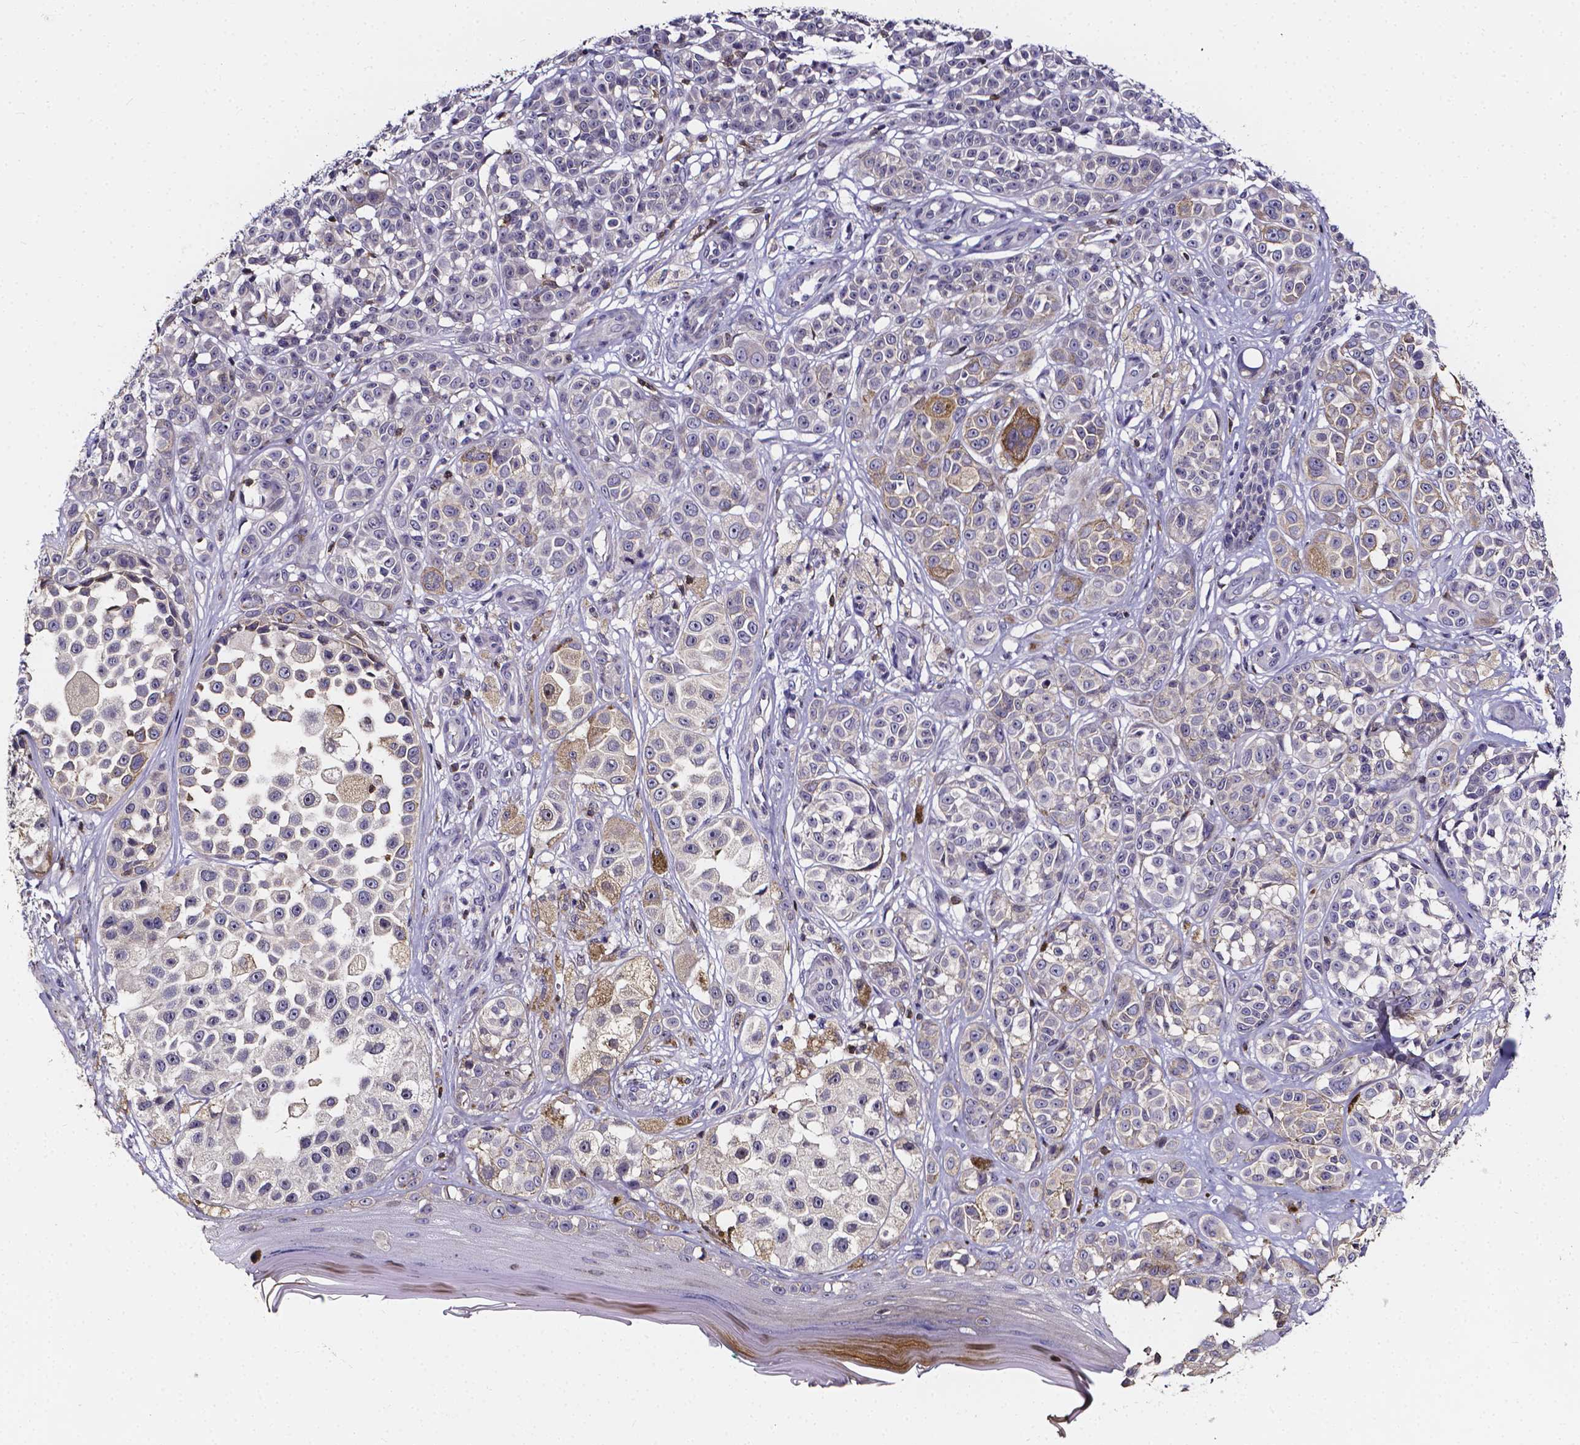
{"staining": {"intensity": "negative", "quantity": "none", "location": "none"}, "tissue": "melanoma", "cell_type": "Tumor cells", "image_type": "cancer", "snomed": [{"axis": "morphology", "description": "Malignant melanoma, NOS"}, {"axis": "topography", "description": "Skin"}], "caption": "Immunohistochemistry (IHC) photomicrograph of human malignant melanoma stained for a protein (brown), which reveals no positivity in tumor cells.", "gene": "THEMIS", "patient": {"sex": "female", "age": 90}}